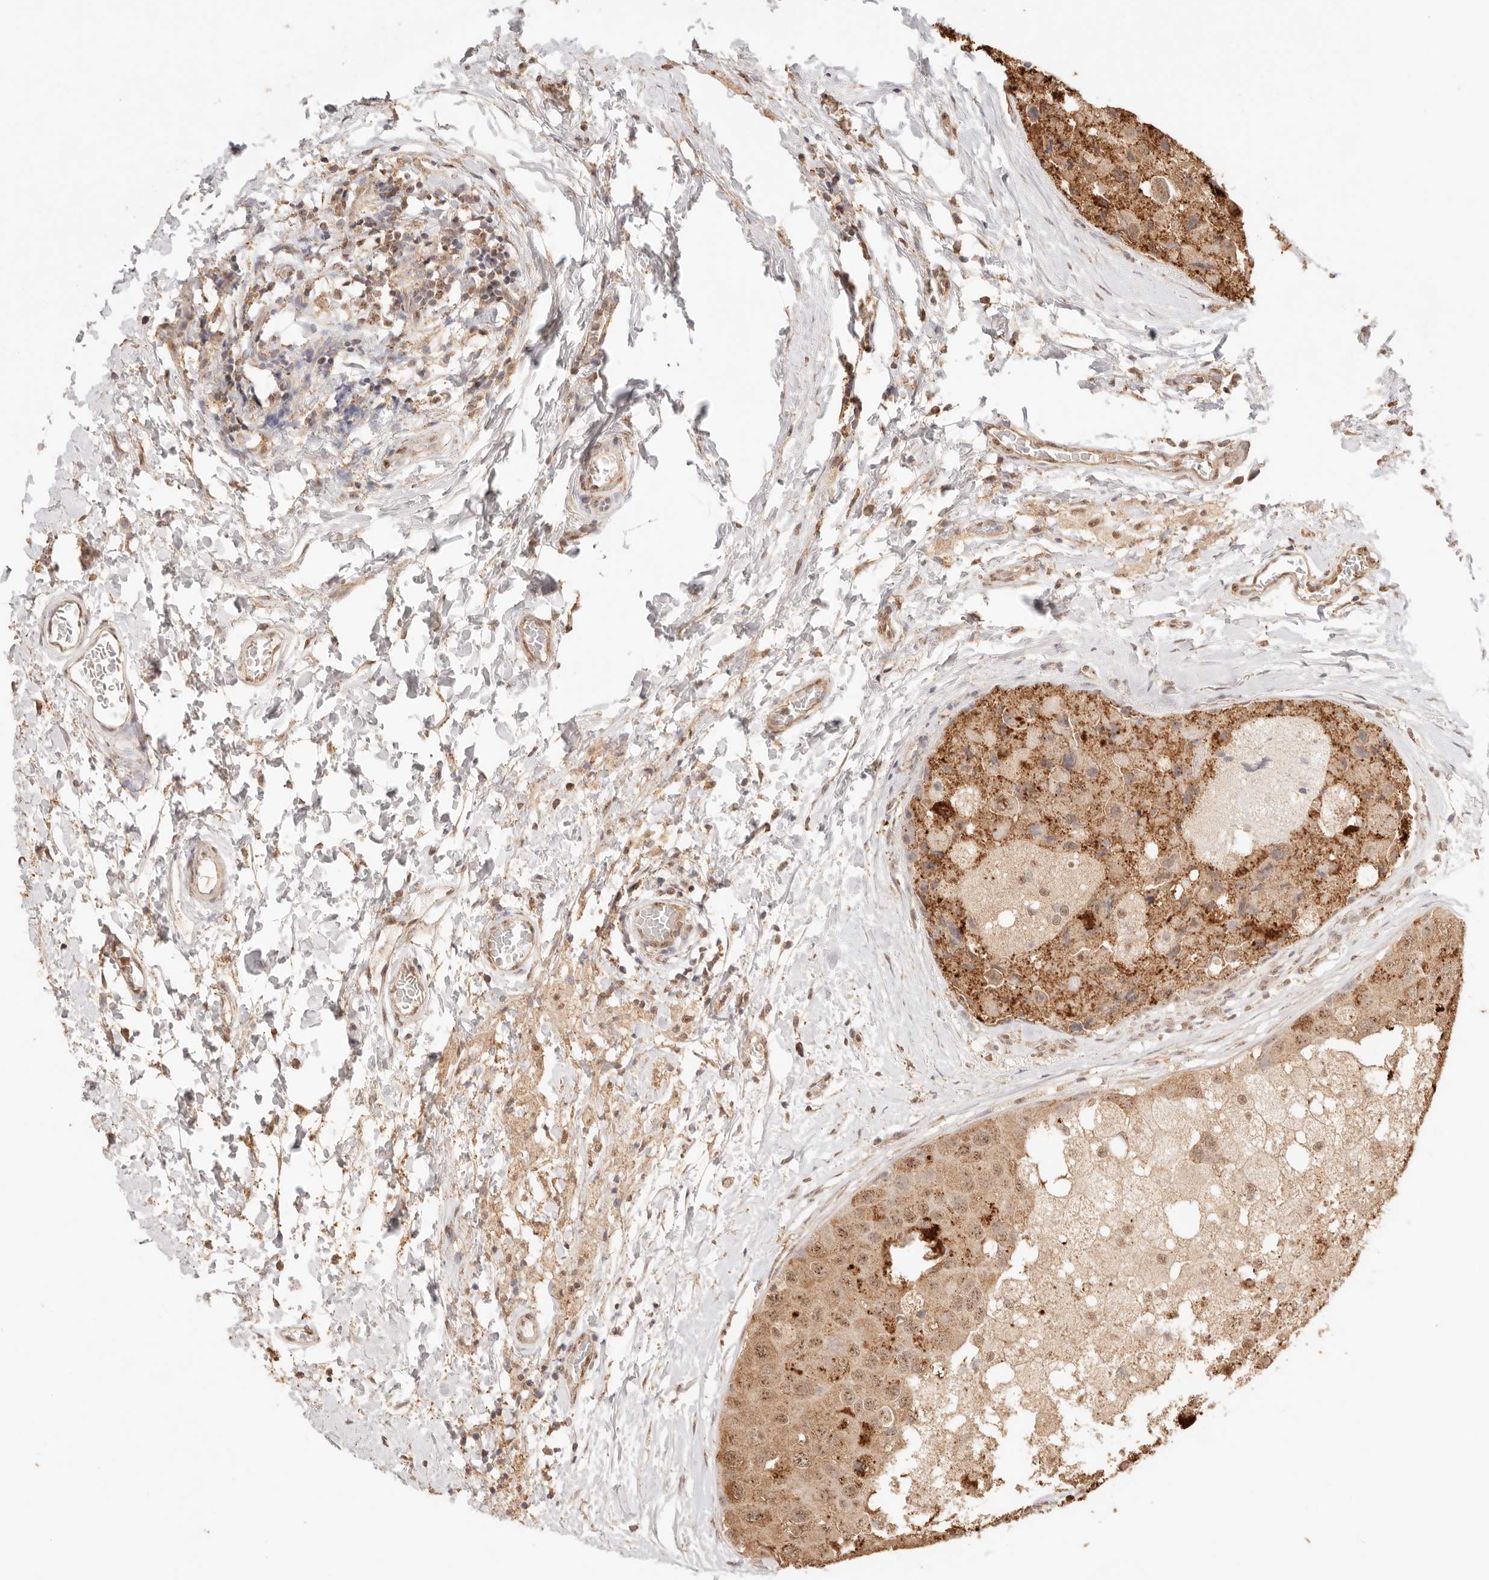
{"staining": {"intensity": "moderate", "quantity": ">75%", "location": "cytoplasmic/membranous,nuclear"}, "tissue": "breast cancer", "cell_type": "Tumor cells", "image_type": "cancer", "snomed": [{"axis": "morphology", "description": "Duct carcinoma"}, {"axis": "topography", "description": "Breast"}], "caption": "High-magnification brightfield microscopy of breast invasive ductal carcinoma stained with DAB (brown) and counterstained with hematoxylin (blue). tumor cells exhibit moderate cytoplasmic/membranous and nuclear staining is appreciated in approximately>75% of cells.", "gene": "IL1R2", "patient": {"sex": "female", "age": 62}}